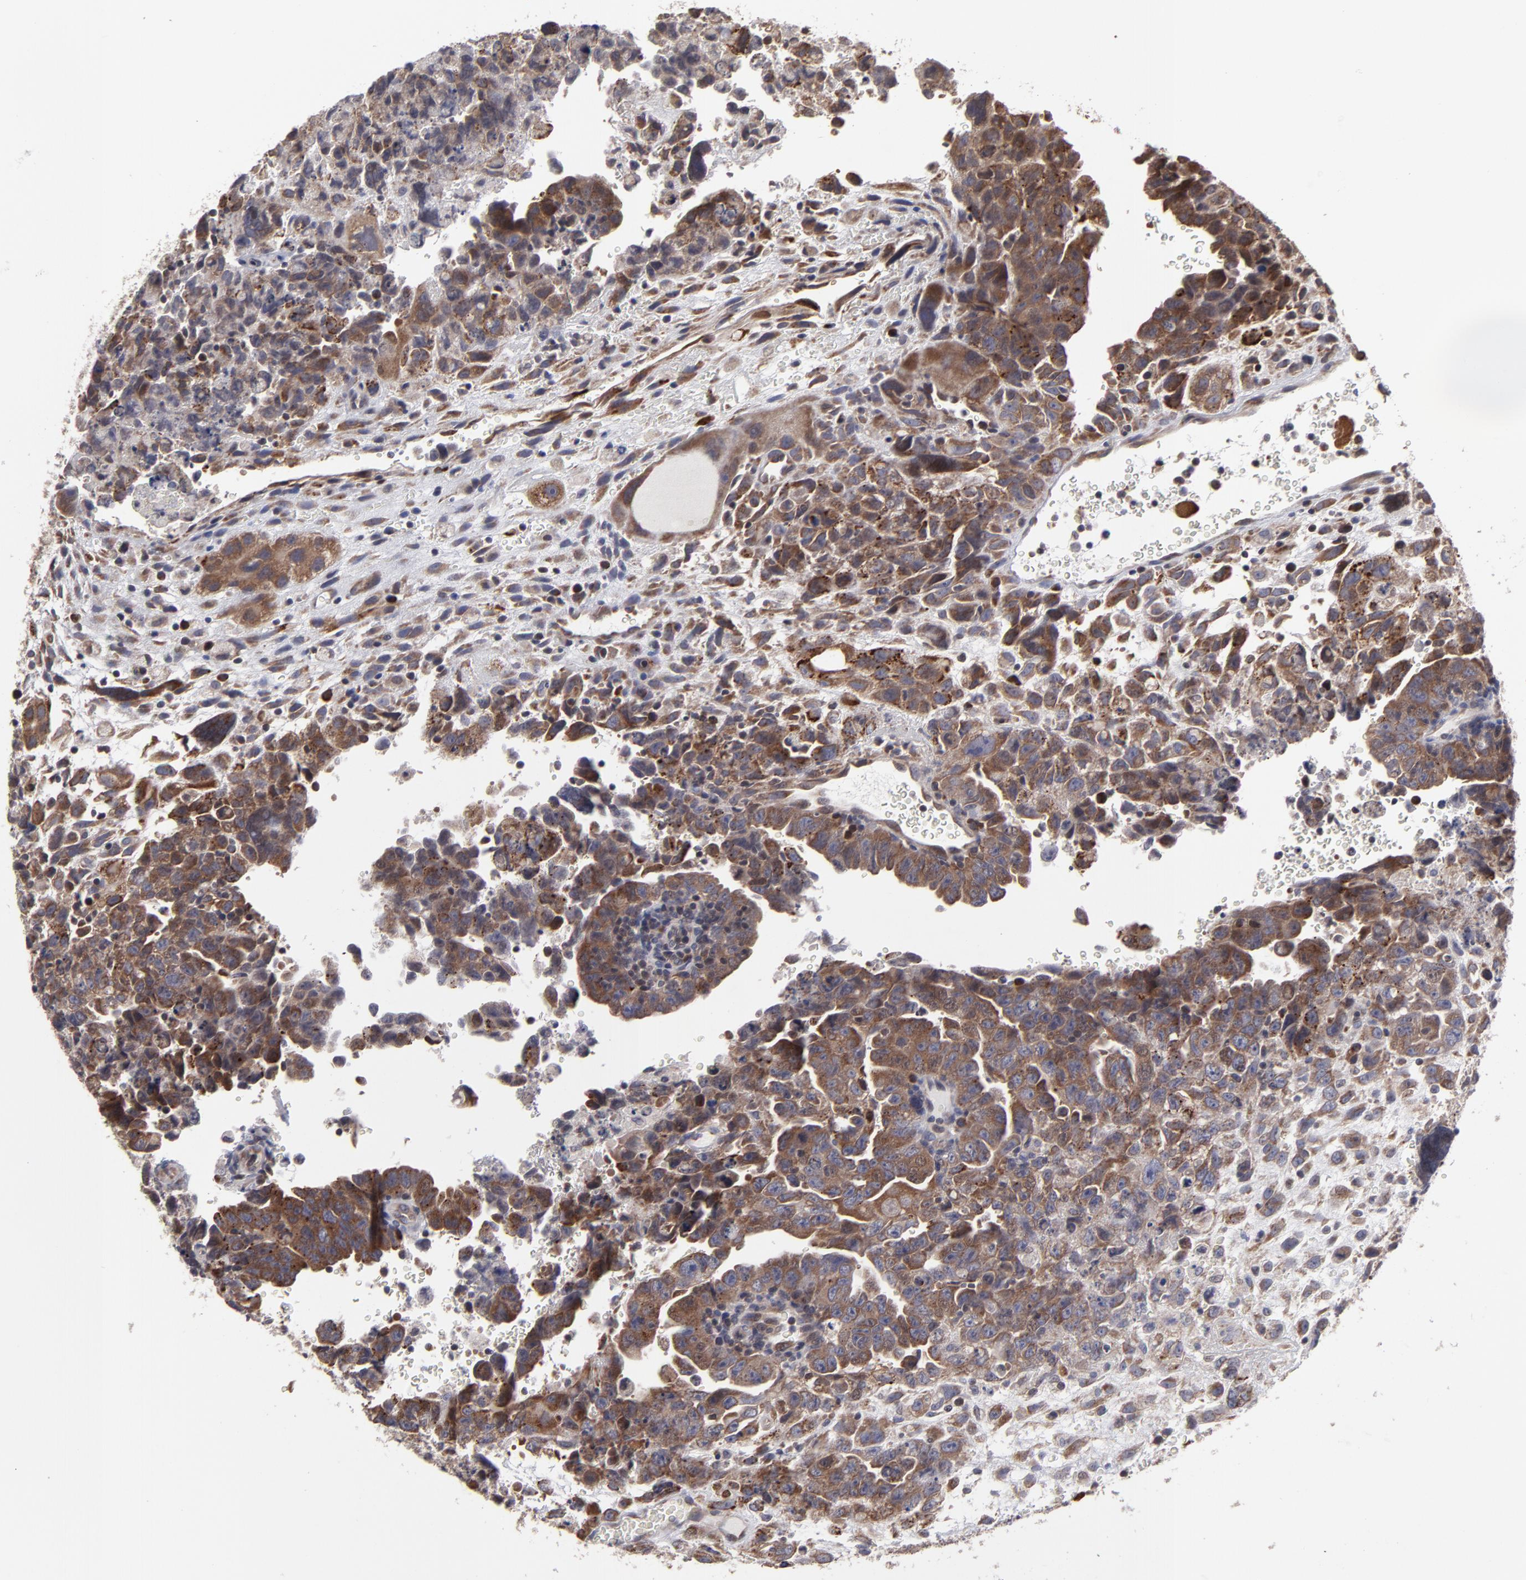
{"staining": {"intensity": "moderate", "quantity": ">75%", "location": "cytoplasmic/membranous"}, "tissue": "testis cancer", "cell_type": "Tumor cells", "image_type": "cancer", "snomed": [{"axis": "morphology", "description": "Carcinoma, Embryonal, NOS"}, {"axis": "topography", "description": "Testis"}], "caption": "This is a photomicrograph of immunohistochemistry (IHC) staining of testis embryonal carcinoma, which shows moderate expression in the cytoplasmic/membranous of tumor cells.", "gene": "SND1", "patient": {"sex": "male", "age": 28}}